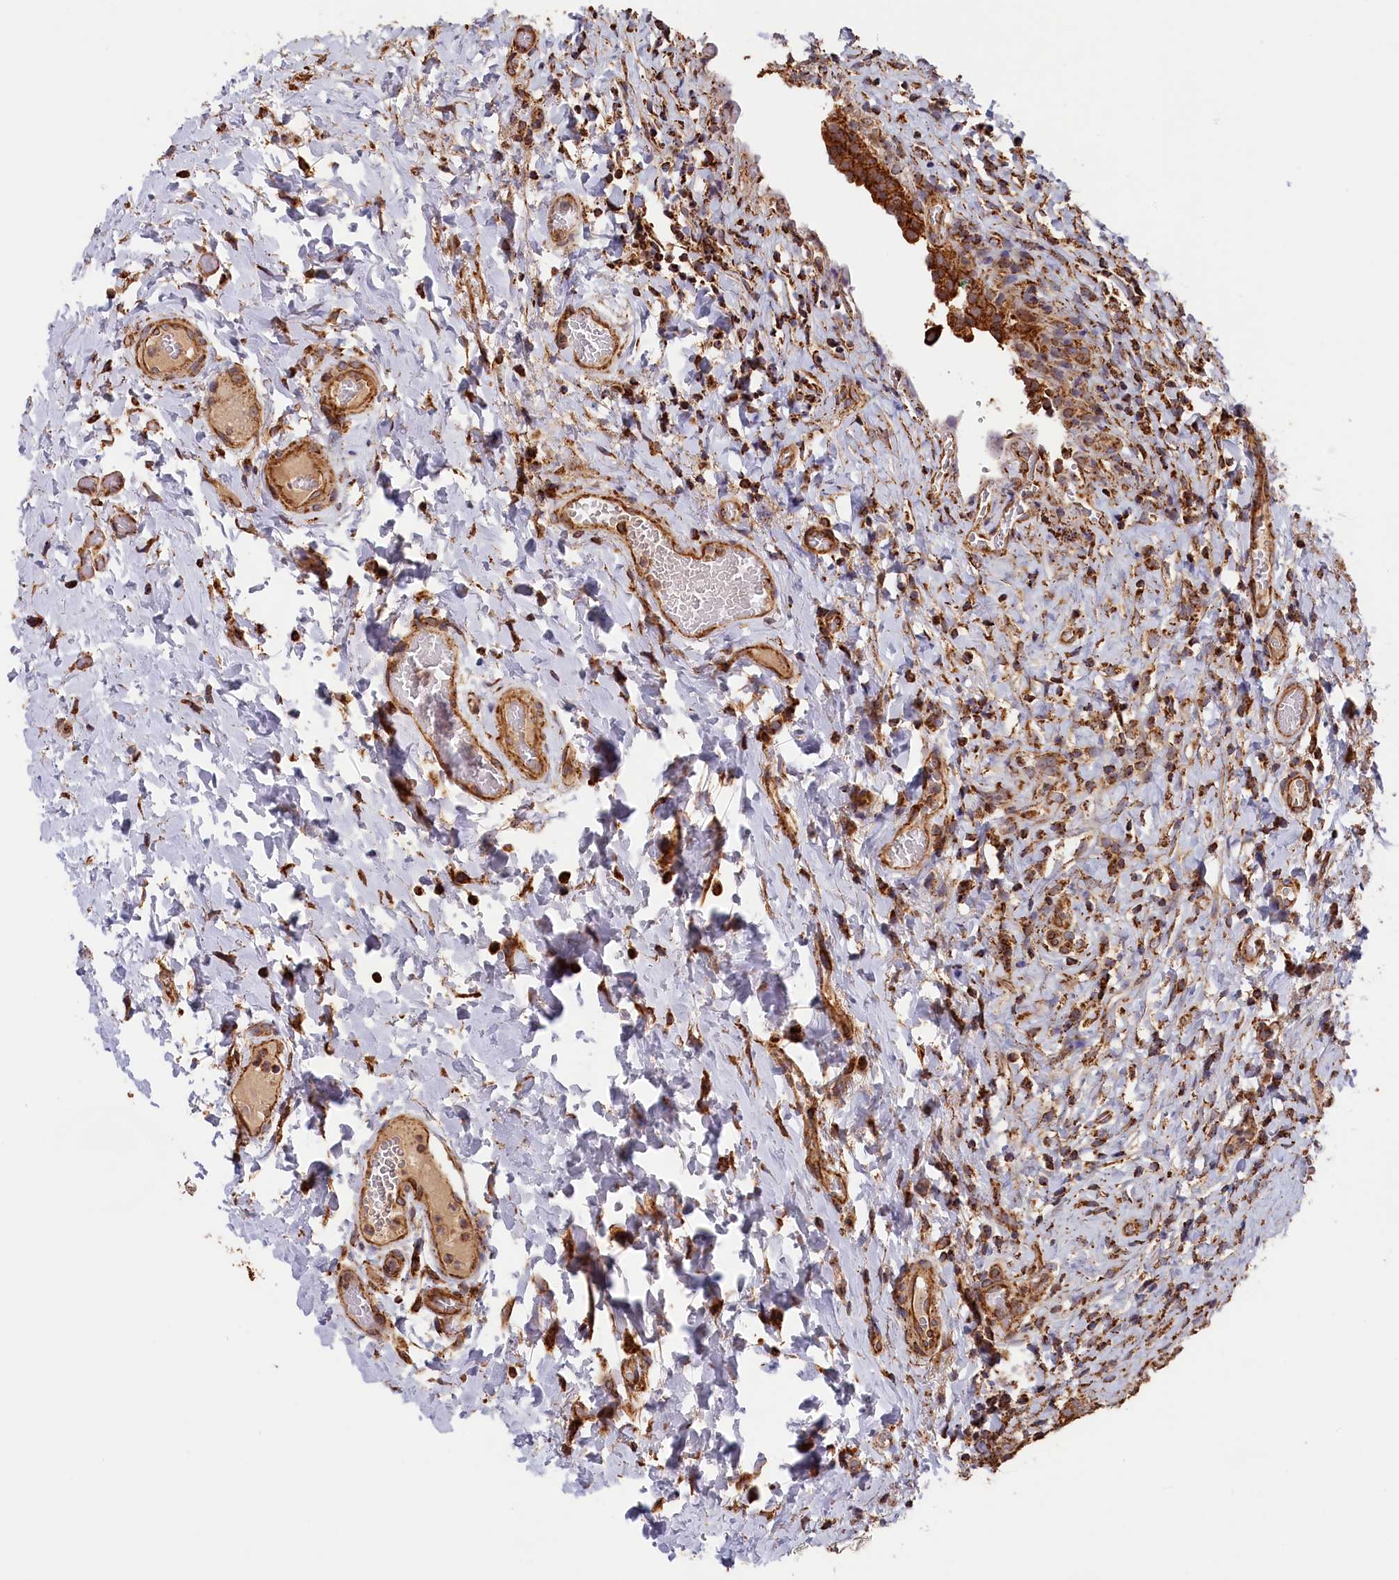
{"staining": {"intensity": "strong", "quantity": ">75%", "location": "cytoplasmic/membranous"}, "tissue": "urinary bladder", "cell_type": "Urothelial cells", "image_type": "normal", "snomed": [{"axis": "morphology", "description": "Normal tissue, NOS"}, {"axis": "morphology", "description": "Inflammation, NOS"}, {"axis": "topography", "description": "Urinary bladder"}], "caption": "This is an image of immunohistochemistry (IHC) staining of benign urinary bladder, which shows strong positivity in the cytoplasmic/membranous of urothelial cells.", "gene": "MACROD1", "patient": {"sex": "male", "age": 64}}